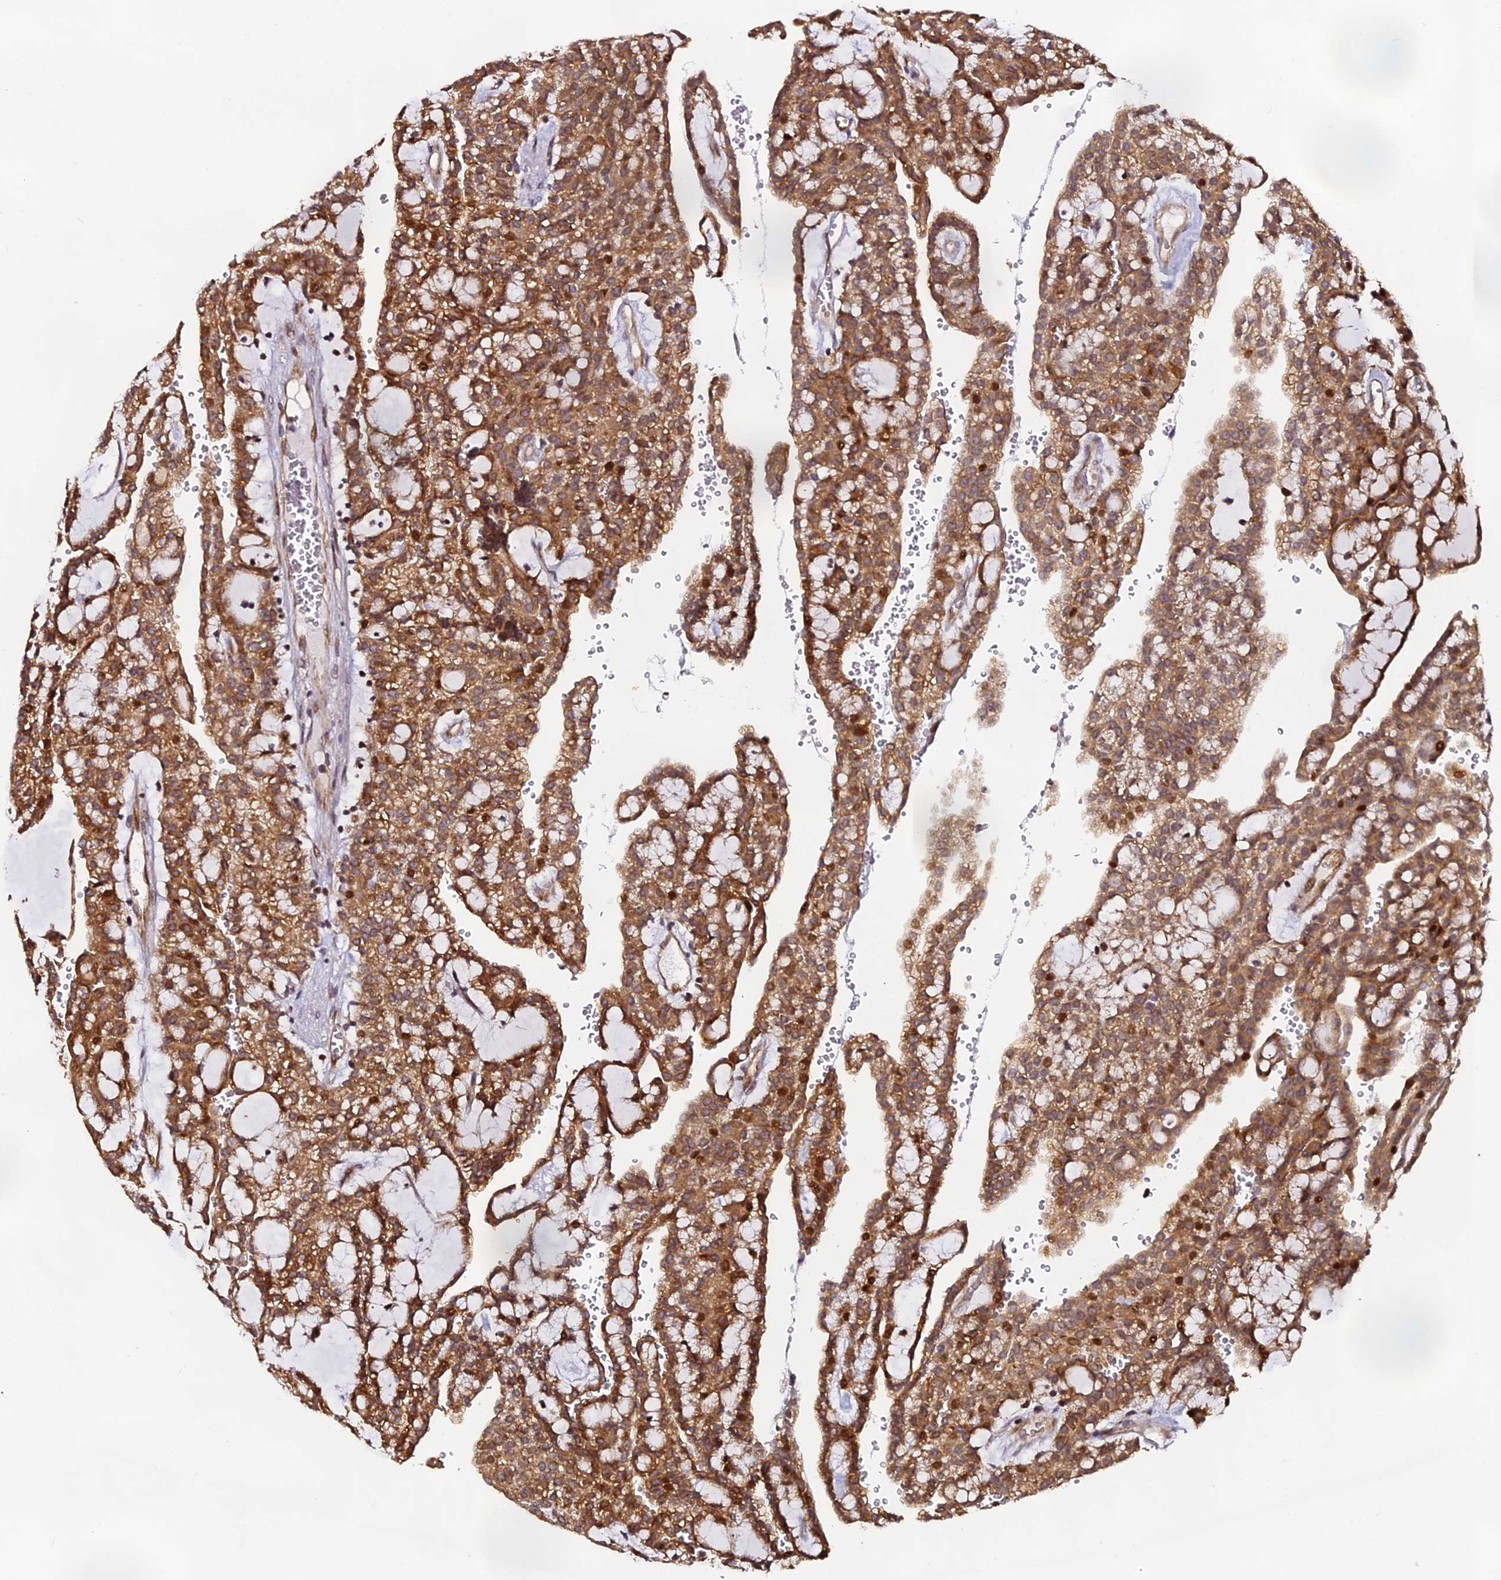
{"staining": {"intensity": "strong", "quantity": ">75%", "location": "cytoplasmic/membranous,nuclear"}, "tissue": "renal cancer", "cell_type": "Tumor cells", "image_type": "cancer", "snomed": [{"axis": "morphology", "description": "Adenocarcinoma, NOS"}, {"axis": "topography", "description": "Kidney"}], "caption": "Brown immunohistochemical staining in human renal cancer (adenocarcinoma) shows strong cytoplasmic/membranous and nuclear expression in approximately >75% of tumor cells. The staining was performed using DAB to visualize the protein expression in brown, while the nuclei were stained in blue with hematoxylin (Magnification: 20x).", "gene": "RAB28", "patient": {"sex": "male", "age": 63}}